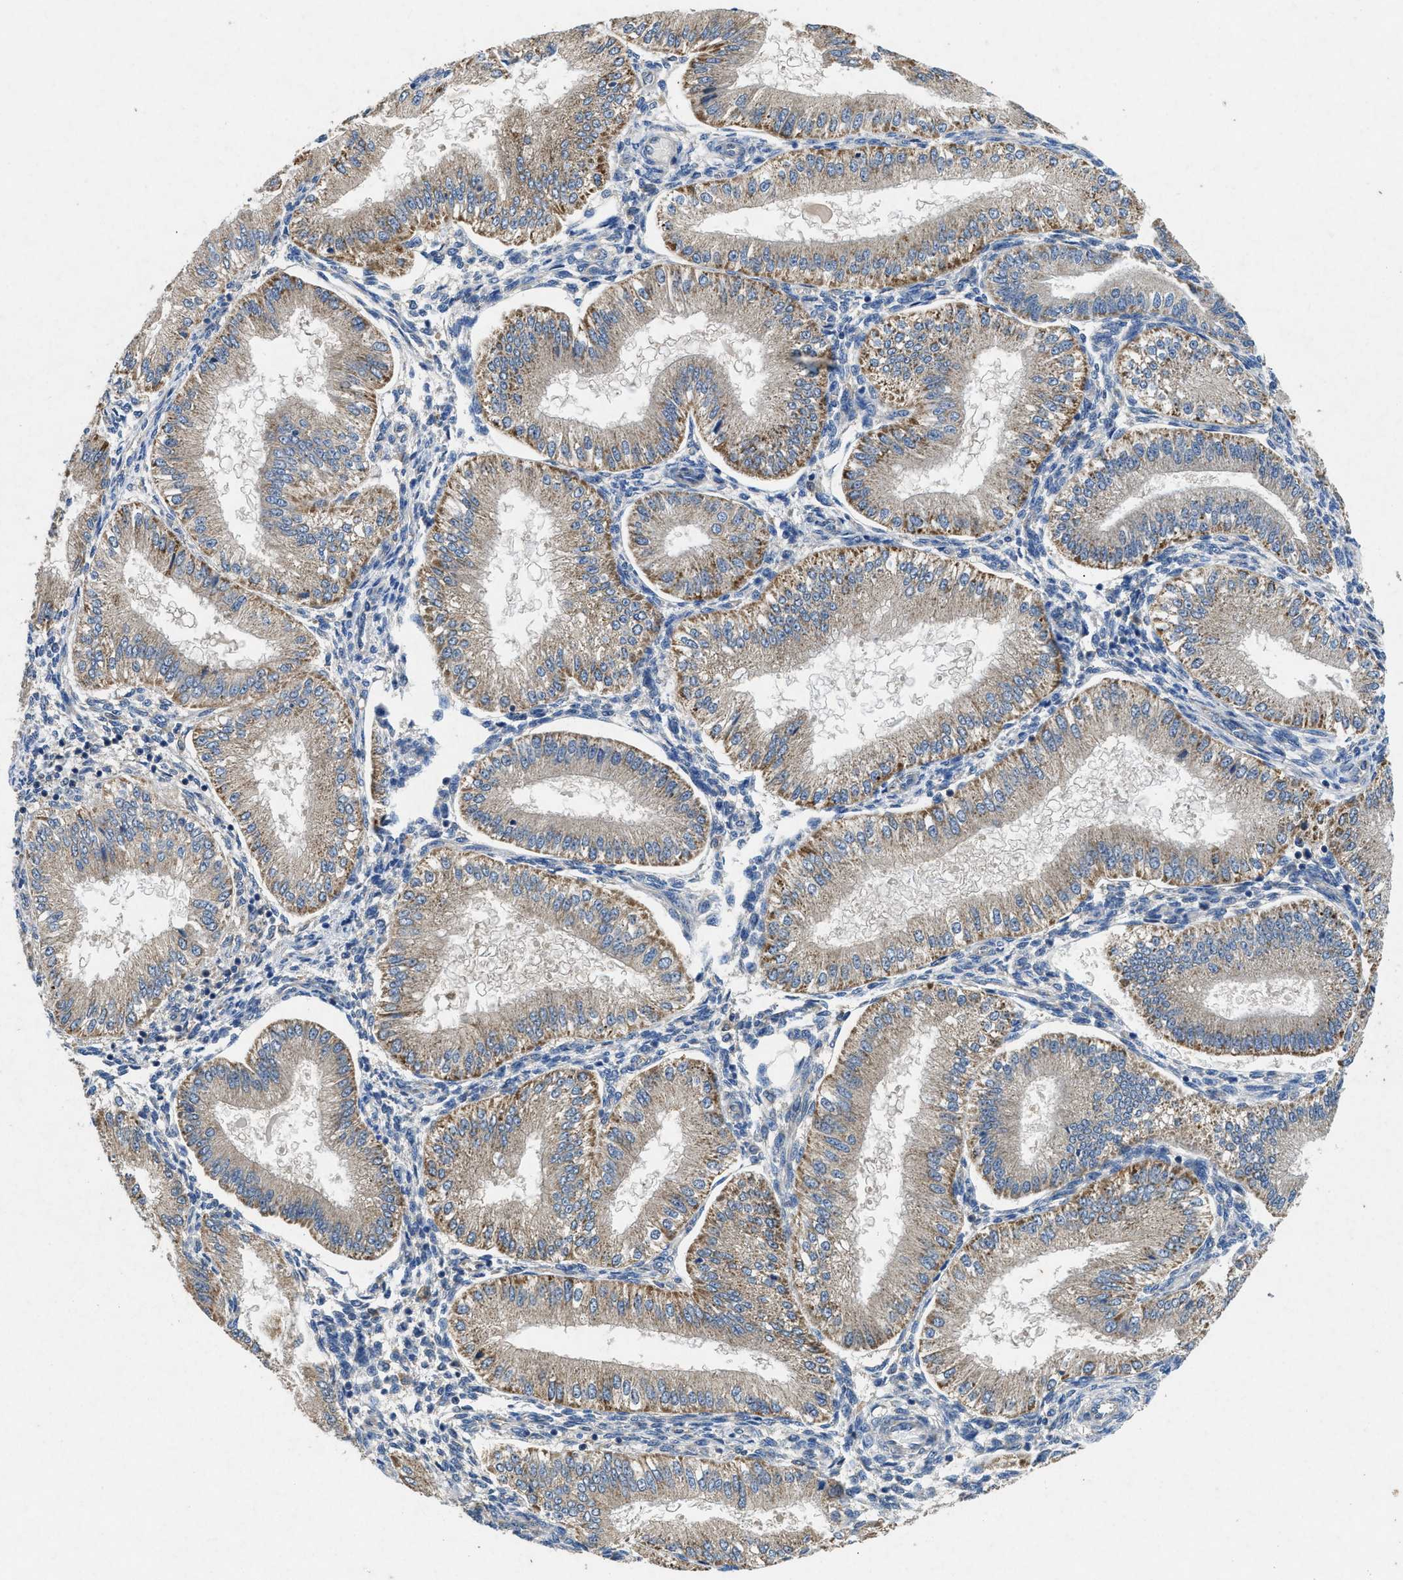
{"staining": {"intensity": "negative", "quantity": "none", "location": "none"}, "tissue": "endometrium", "cell_type": "Cells in endometrial stroma", "image_type": "normal", "snomed": [{"axis": "morphology", "description": "Normal tissue, NOS"}, {"axis": "topography", "description": "Endometrium"}], "caption": "Immunohistochemistry (IHC) image of normal endometrium: human endometrium stained with DAB (3,3'-diaminobenzidine) displays no significant protein expression in cells in endometrial stroma.", "gene": "CDK15", "patient": {"sex": "female", "age": 39}}